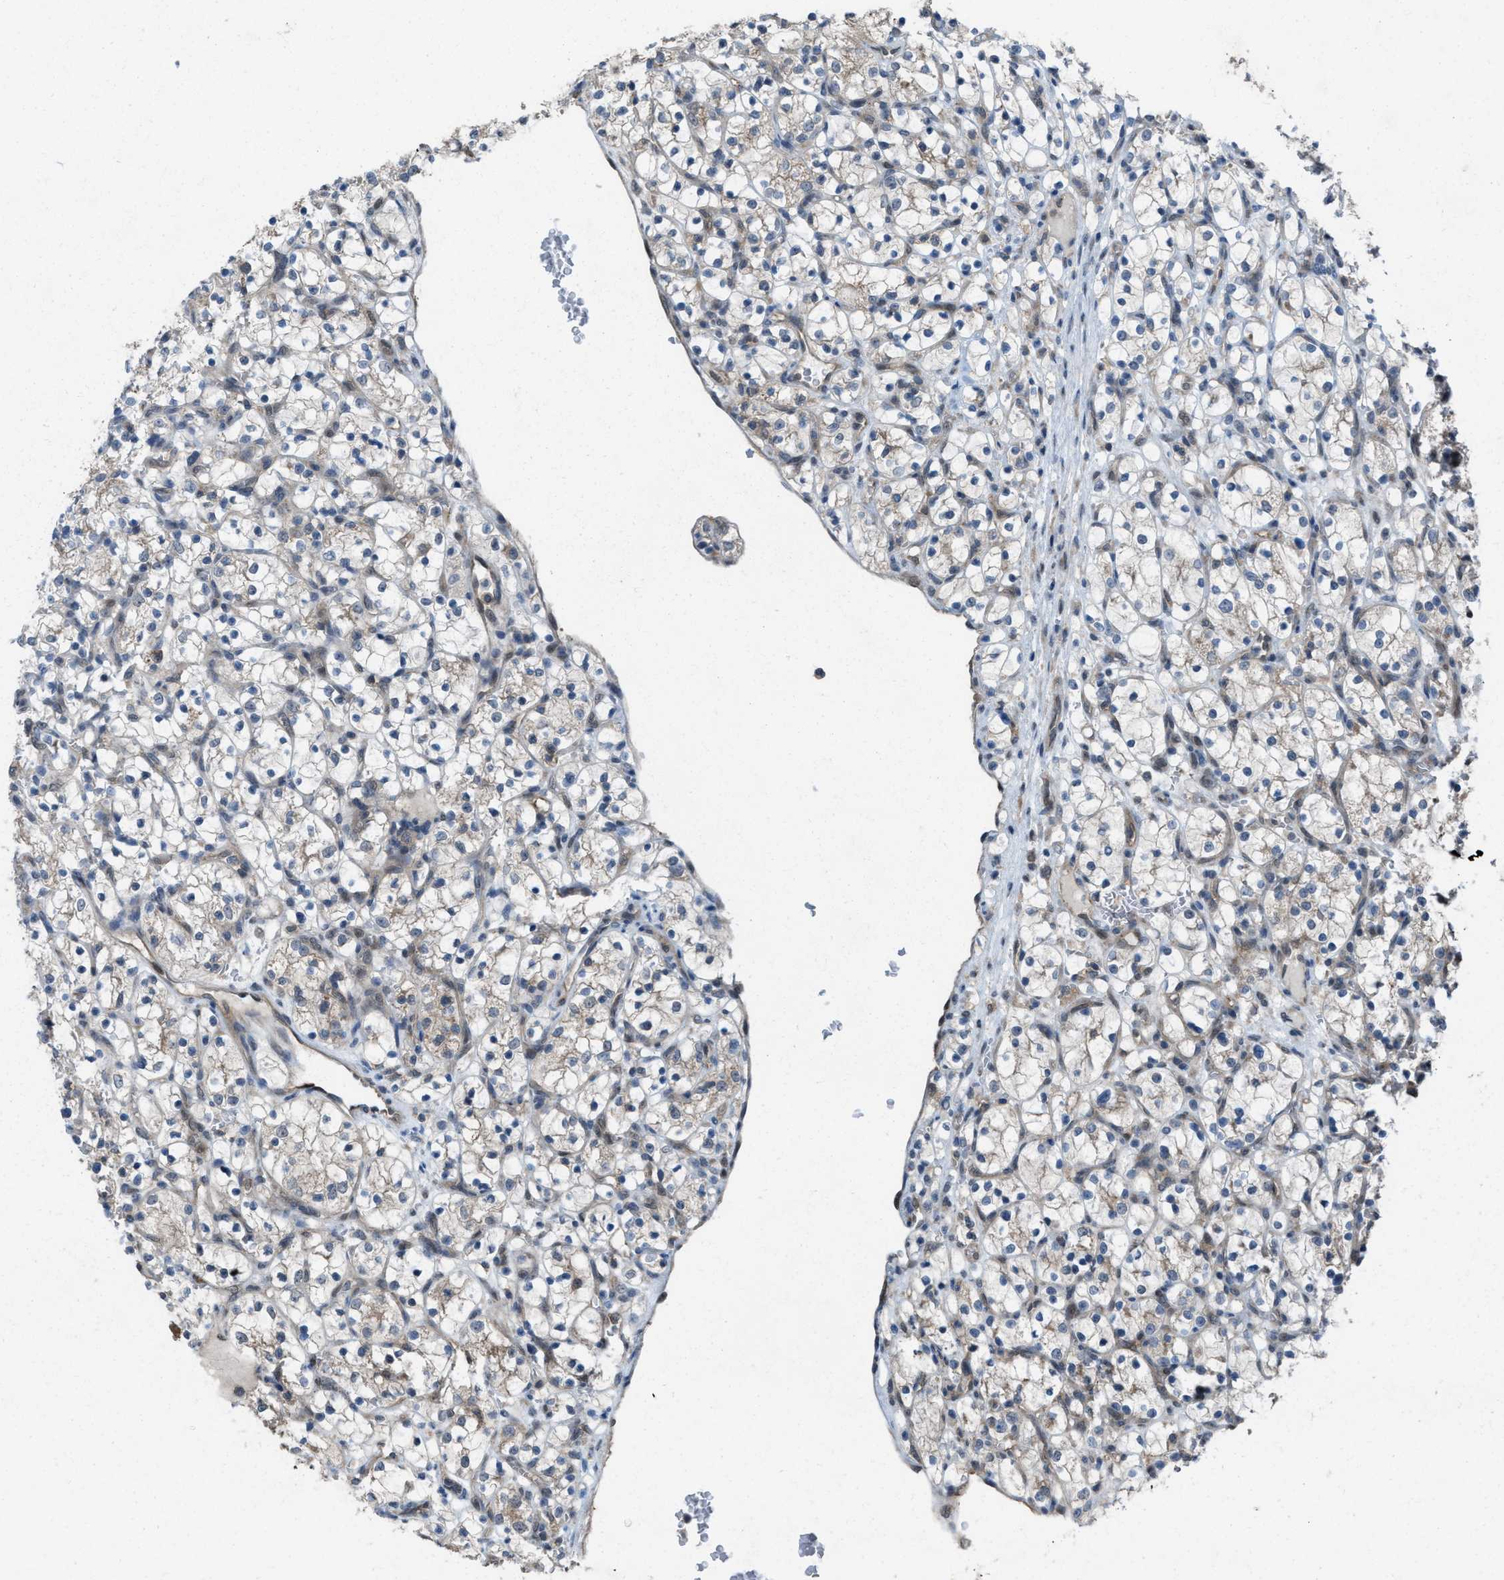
{"staining": {"intensity": "weak", "quantity": "<25%", "location": "cytoplasmic/membranous"}, "tissue": "renal cancer", "cell_type": "Tumor cells", "image_type": "cancer", "snomed": [{"axis": "morphology", "description": "Adenocarcinoma, NOS"}, {"axis": "topography", "description": "Kidney"}], "caption": "Tumor cells are negative for protein expression in human renal cancer.", "gene": "PLAA", "patient": {"sex": "female", "age": 69}}